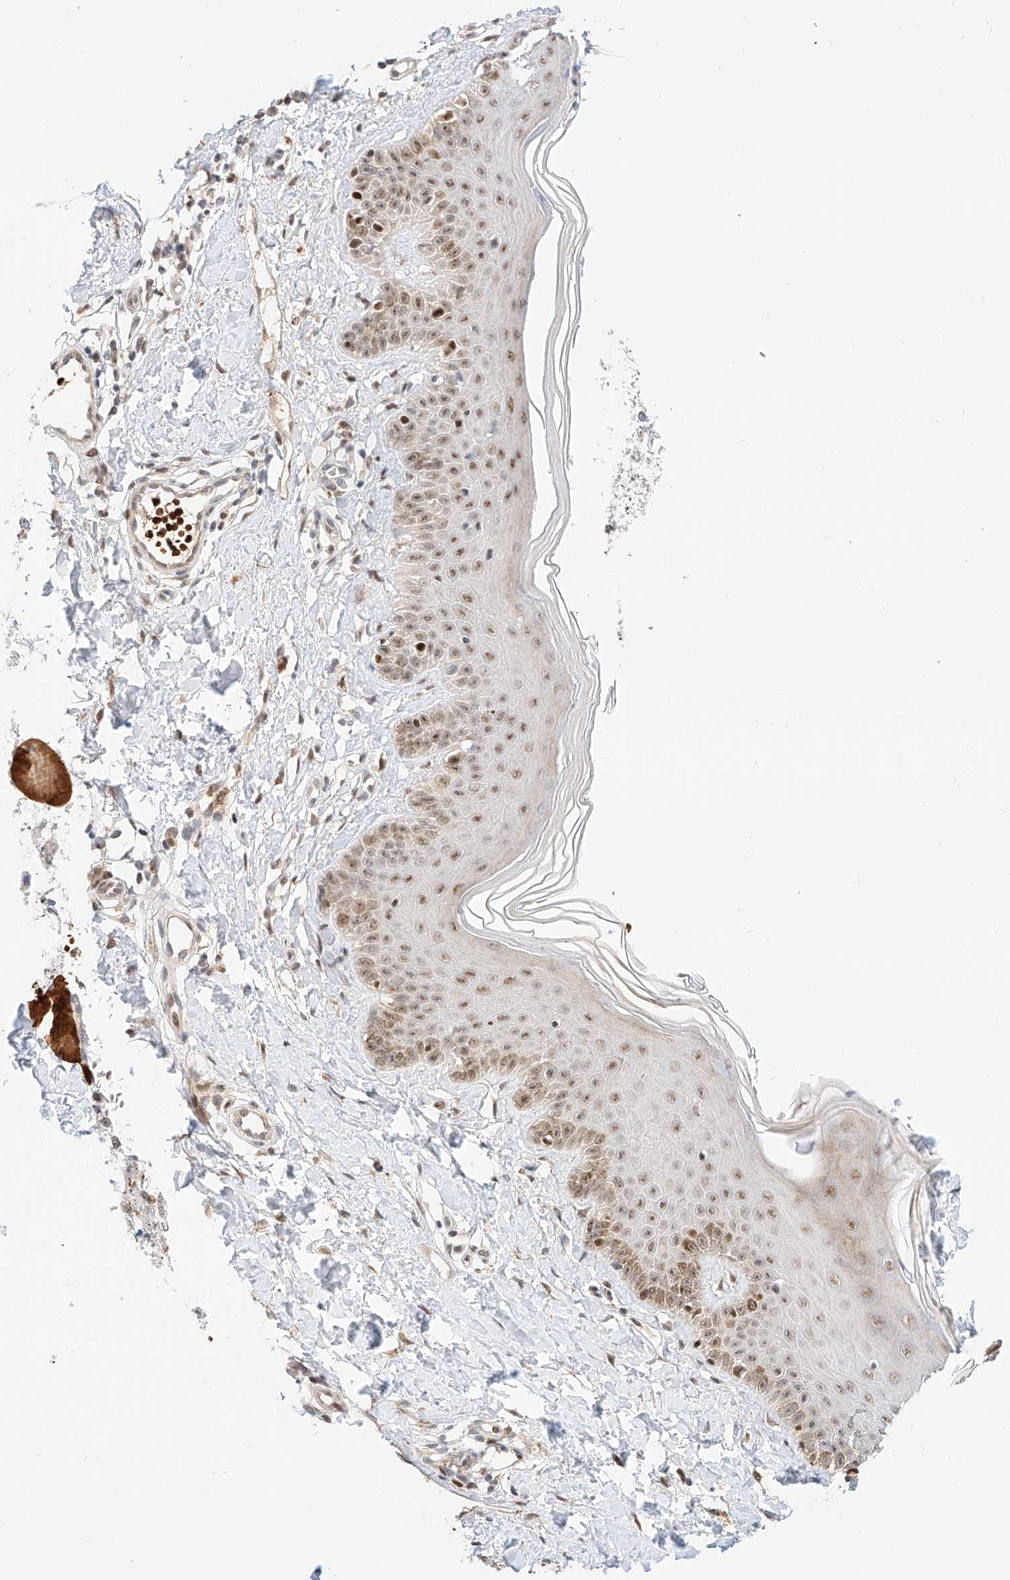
{"staining": {"intensity": "moderate", "quantity": ">75%", "location": "nuclear"}, "tissue": "skin", "cell_type": "Fibroblasts", "image_type": "normal", "snomed": [{"axis": "morphology", "description": "Normal tissue, NOS"}, {"axis": "topography", "description": "Skin"}], "caption": "DAB (3,3'-diaminobenzidine) immunohistochemical staining of unremarkable human skin exhibits moderate nuclear protein staining in about >75% of fibroblasts. (brown staining indicates protein expression, while blue staining denotes nuclei).", "gene": "CBX8", "patient": {"sex": "male", "age": 52}}